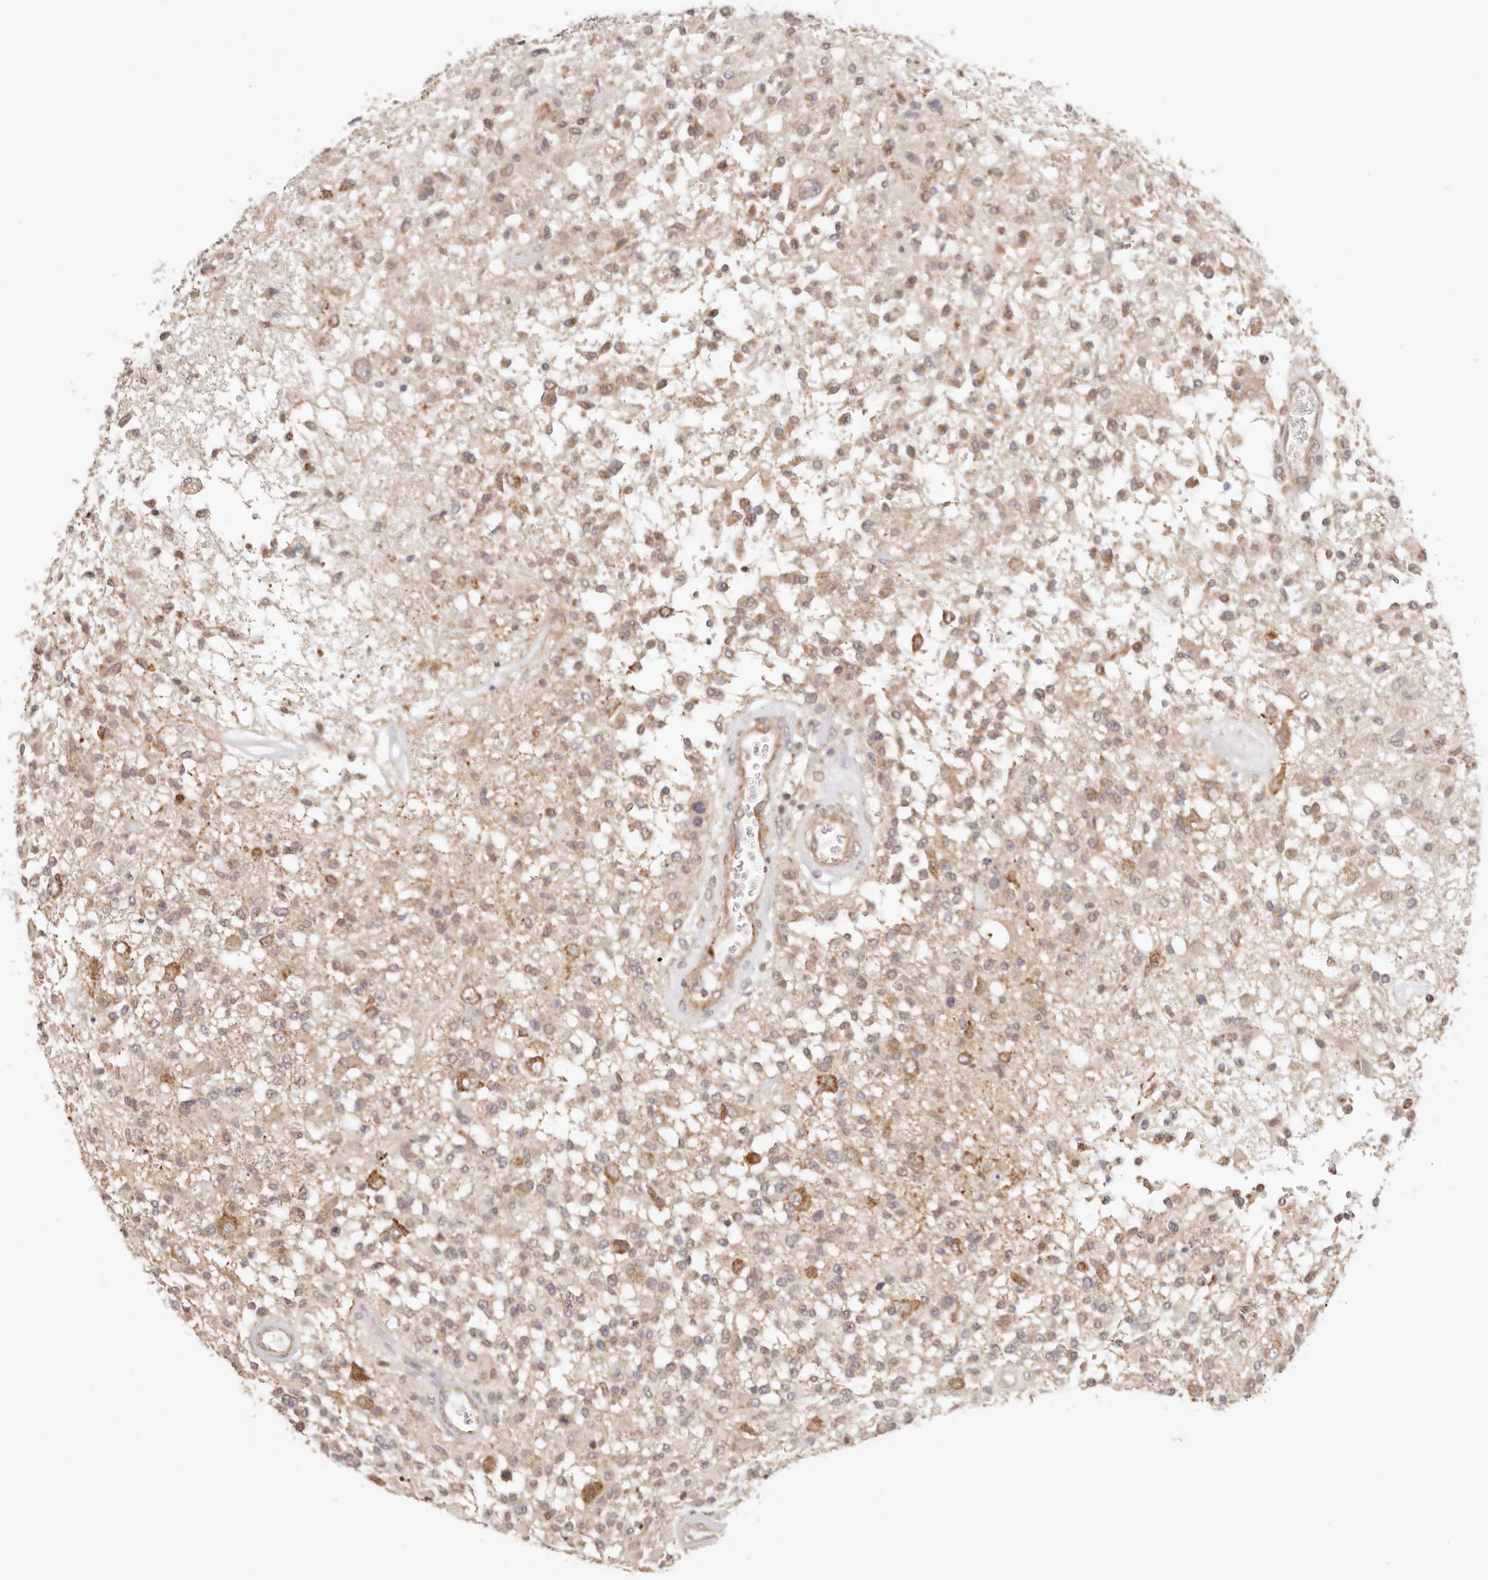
{"staining": {"intensity": "negative", "quantity": "none", "location": "none"}, "tissue": "glioma", "cell_type": "Tumor cells", "image_type": "cancer", "snomed": [{"axis": "morphology", "description": "Glioma, malignant, High grade"}, {"axis": "morphology", "description": "Glioblastoma, NOS"}, {"axis": "topography", "description": "Brain"}], "caption": "This histopathology image is of malignant high-grade glioma stained with IHC to label a protein in brown with the nuclei are counter-stained blue. There is no staining in tumor cells.", "gene": "KCMF1", "patient": {"sex": "male", "age": 60}}